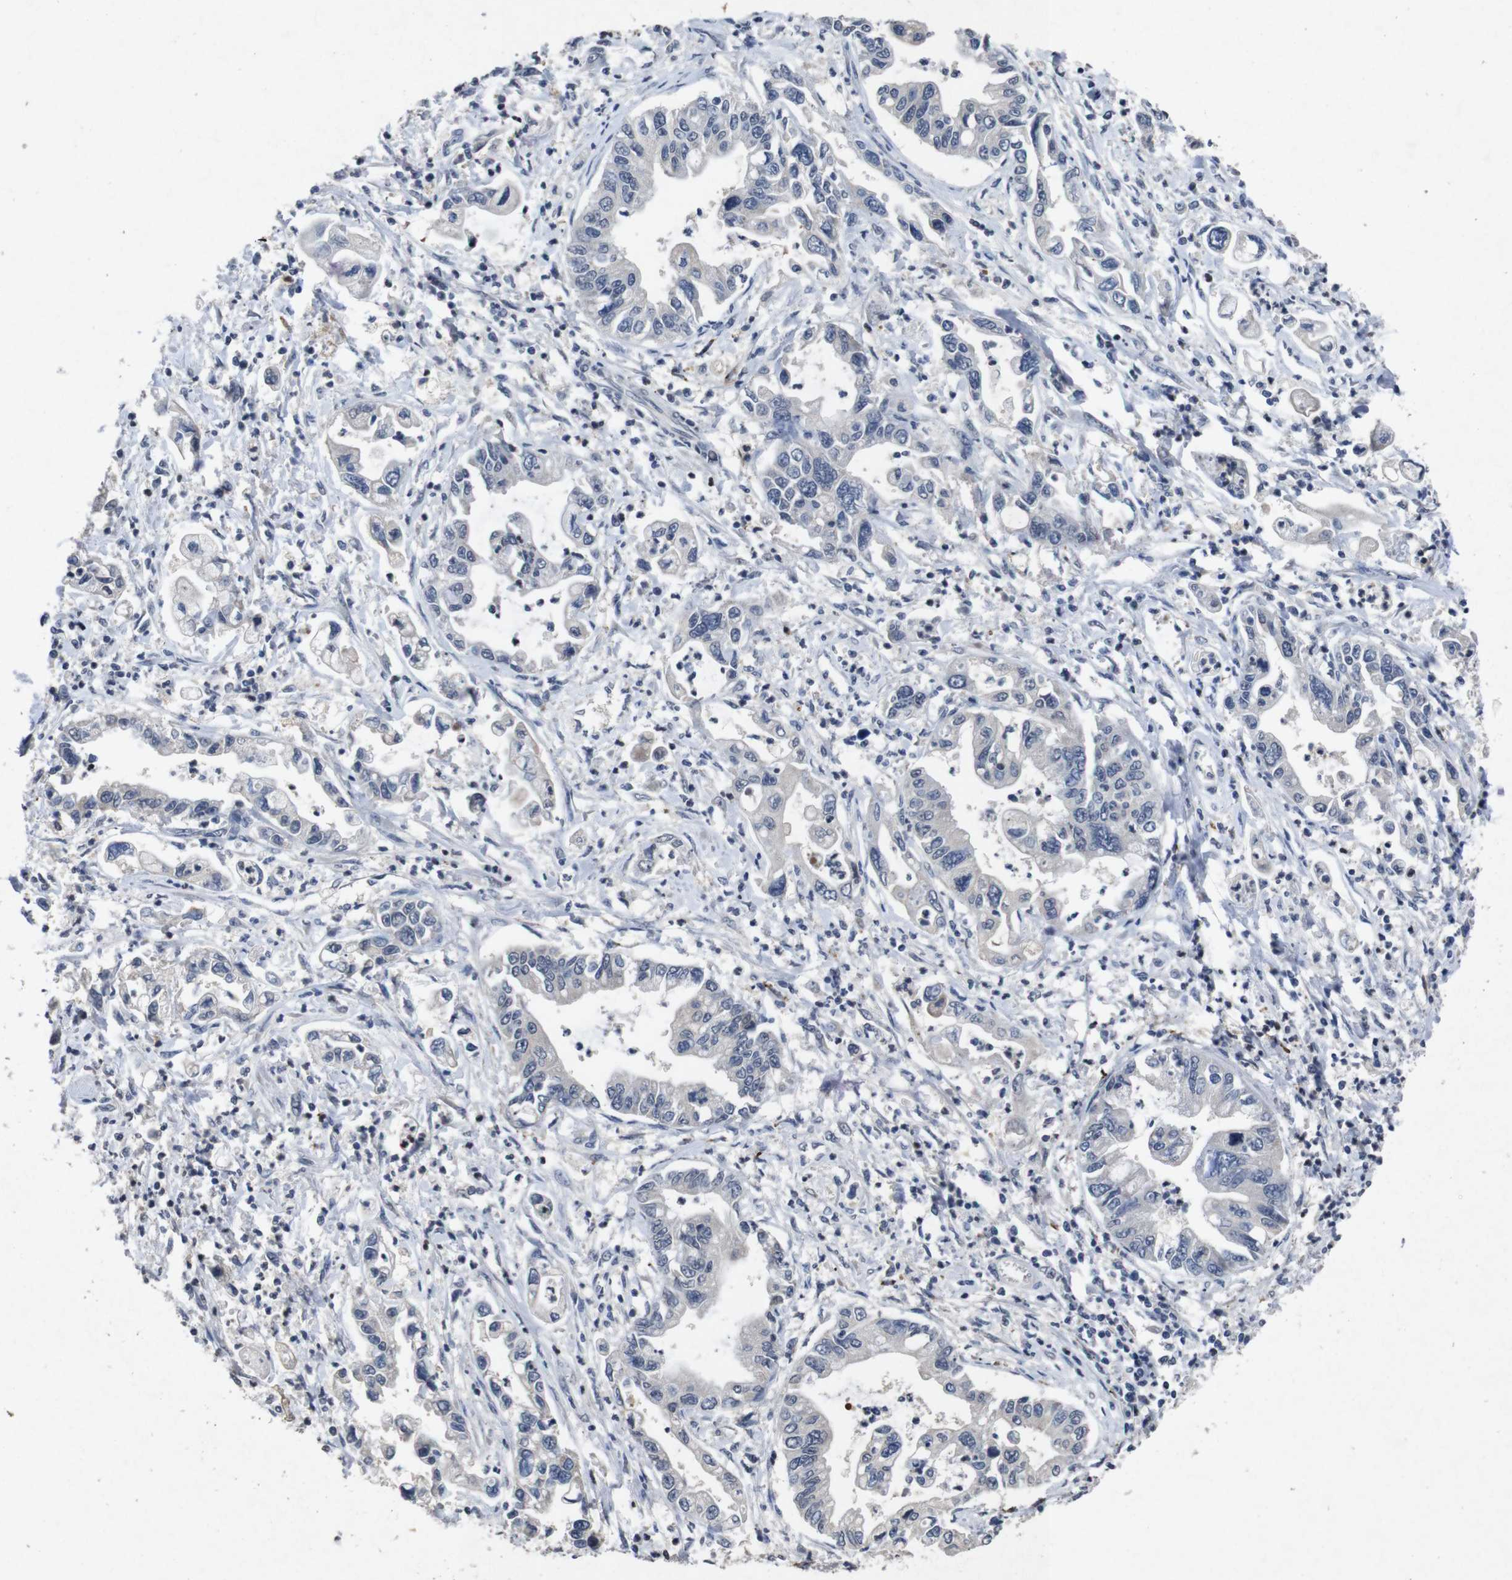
{"staining": {"intensity": "negative", "quantity": "none", "location": "none"}, "tissue": "pancreatic cancer", "cell_type": "Tumor cells", "image_type": "cancer", "snomed": [{"axis": "morphology", "description": "Adenocarcinoma, NOS"}, {"axis": "topography", "description": "Pancreas"}], "caption": "A high-resolution image shows immunohistochemistry (IHC) staining of adenocarcinoma (pancreatic), which displays no significant staining in tumor cells.", "gene": "AKT3", "patient": {"sex": "male", "age": 56}}